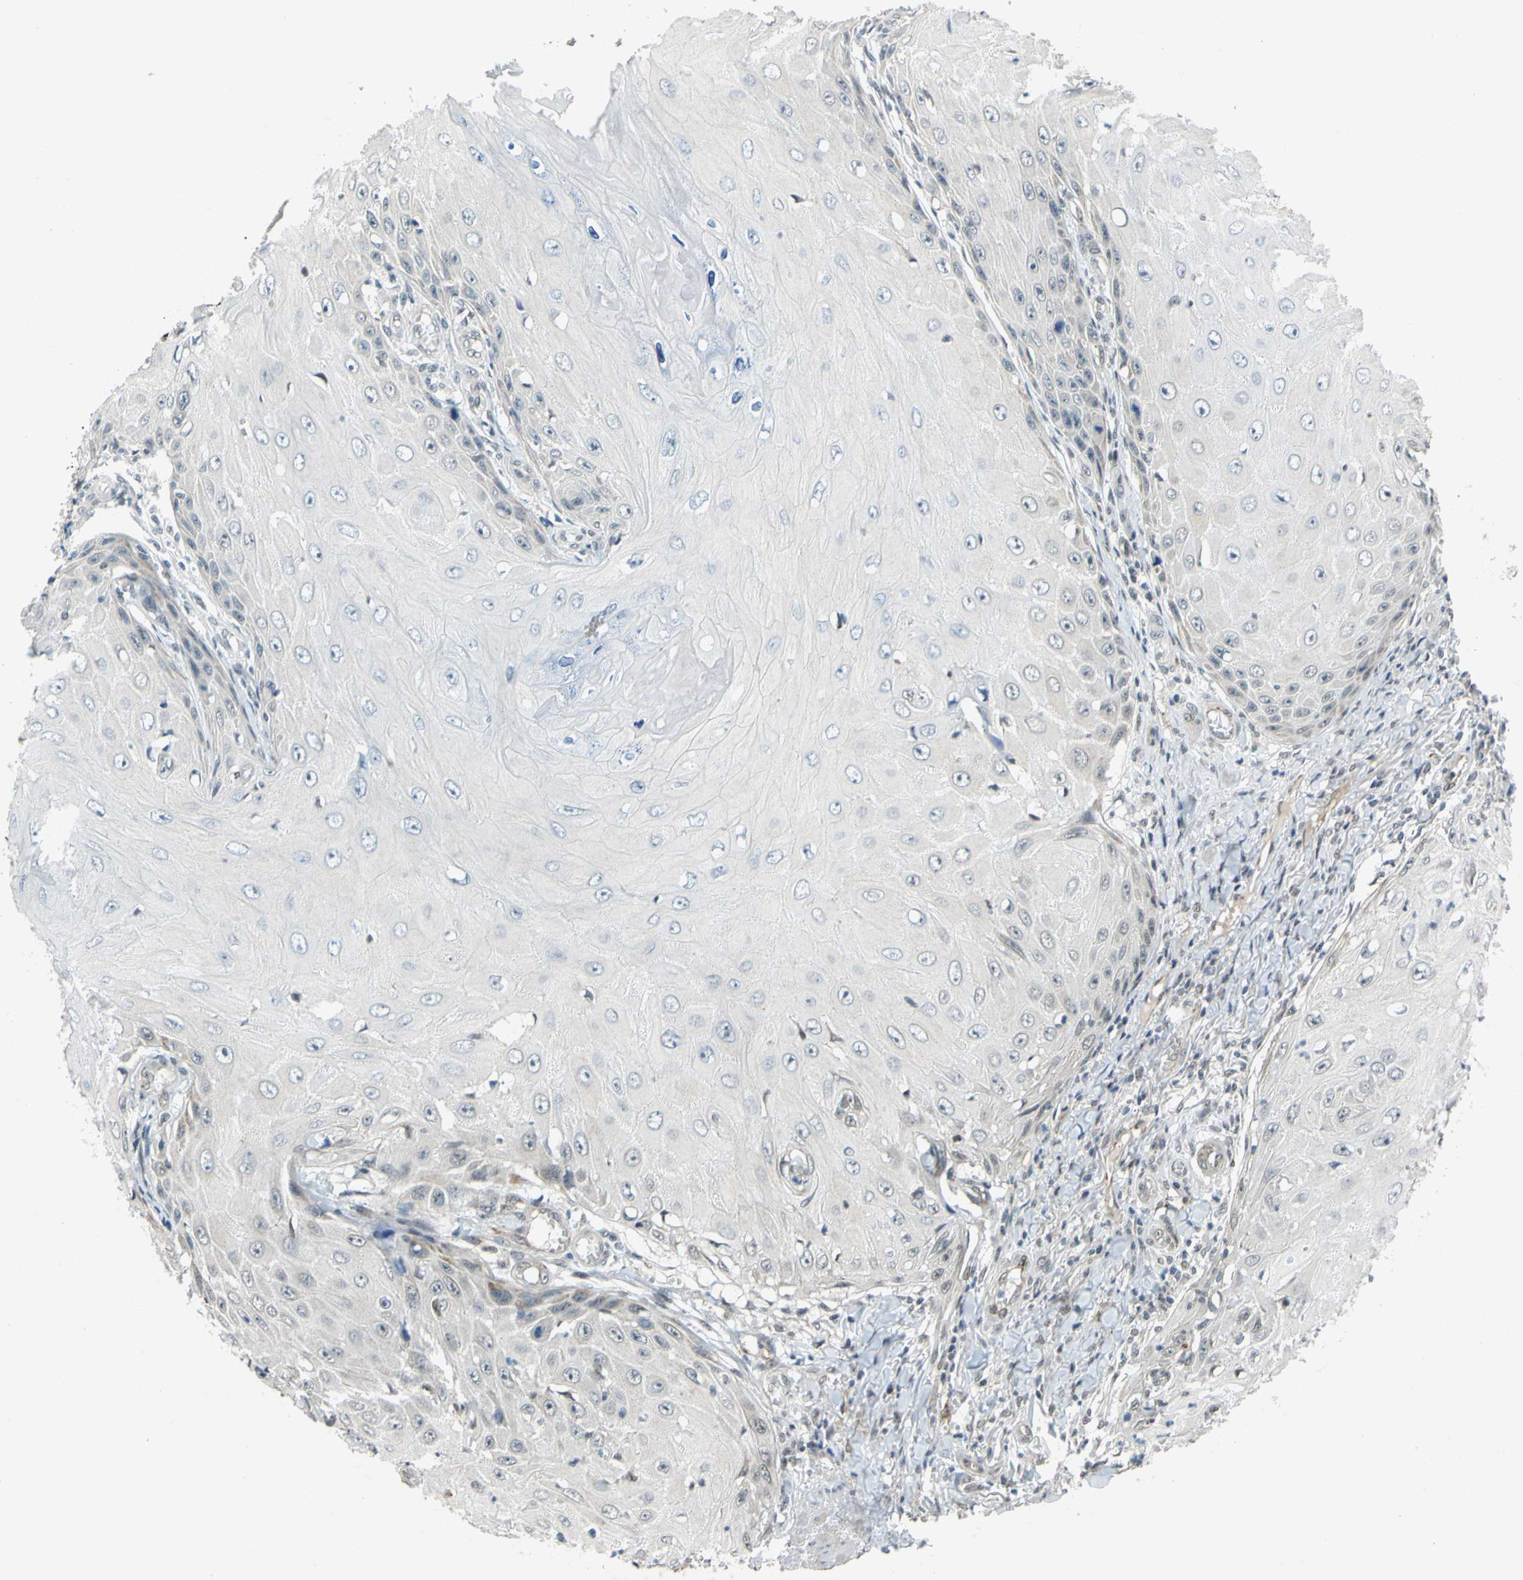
{"staining": {"intensity": "weak", "quantity": "<25%", "location": "cytoplasmic/membranous"}, "tissue": "skin cancer", "cell_type": "Tumor cells", "image_type": "cancer", "snomed": [{"axis": "morphology", "description": "Squamous cell carcinoma, NOS"}, {"axis": "topography", "description": "Skin"}], "caption": "There is no significant staining in tumor cells of skin squamous cell carcinoma.", "gene": "POGZ", "patient": {"sex": "female", "age": 73}}